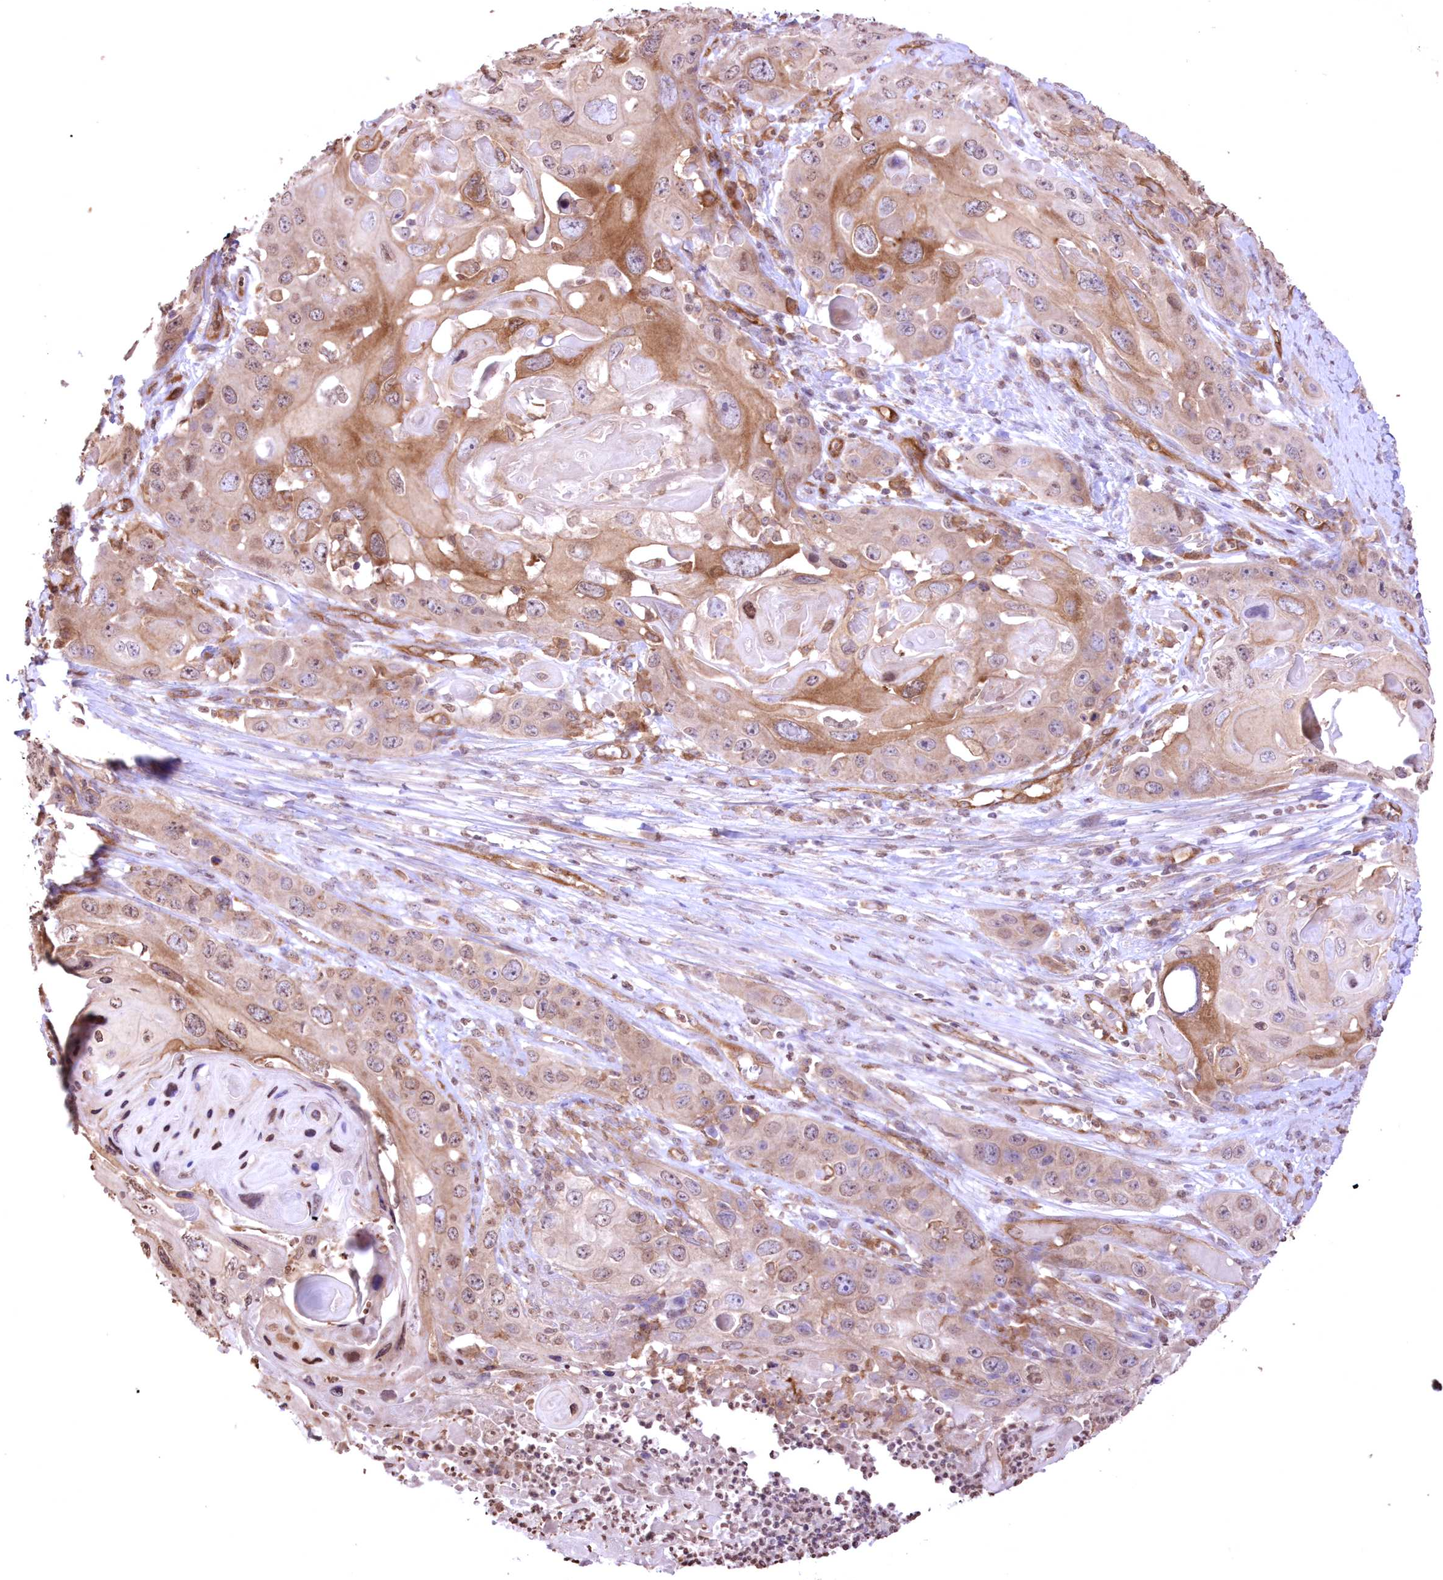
{"staining": {"intensity": "moderate", "quantity": "25%-75%", "location": "cytoplasmic/membranous,nuclear"}, "tissue": "skin cancer", "cell_type": "Tumor cells", "image_type": "cancer", "snomed": [{"axis": "morphology", "description": "Squamous cell carcinoma, NOS"}, {"axis": "topography", "description": "Skin"}], "caption": "Immunohistochemical staining of human skin cancer reveals medium levels of moderate cytoplasmic/membranous and nuclear protein positivity in approximately 25%-75% of tumor cells. (Brightfield microscopy of DAB IHC at high magnification).", "gene": "FCHO2", "patient": {"sex": "male", "age": 55}}